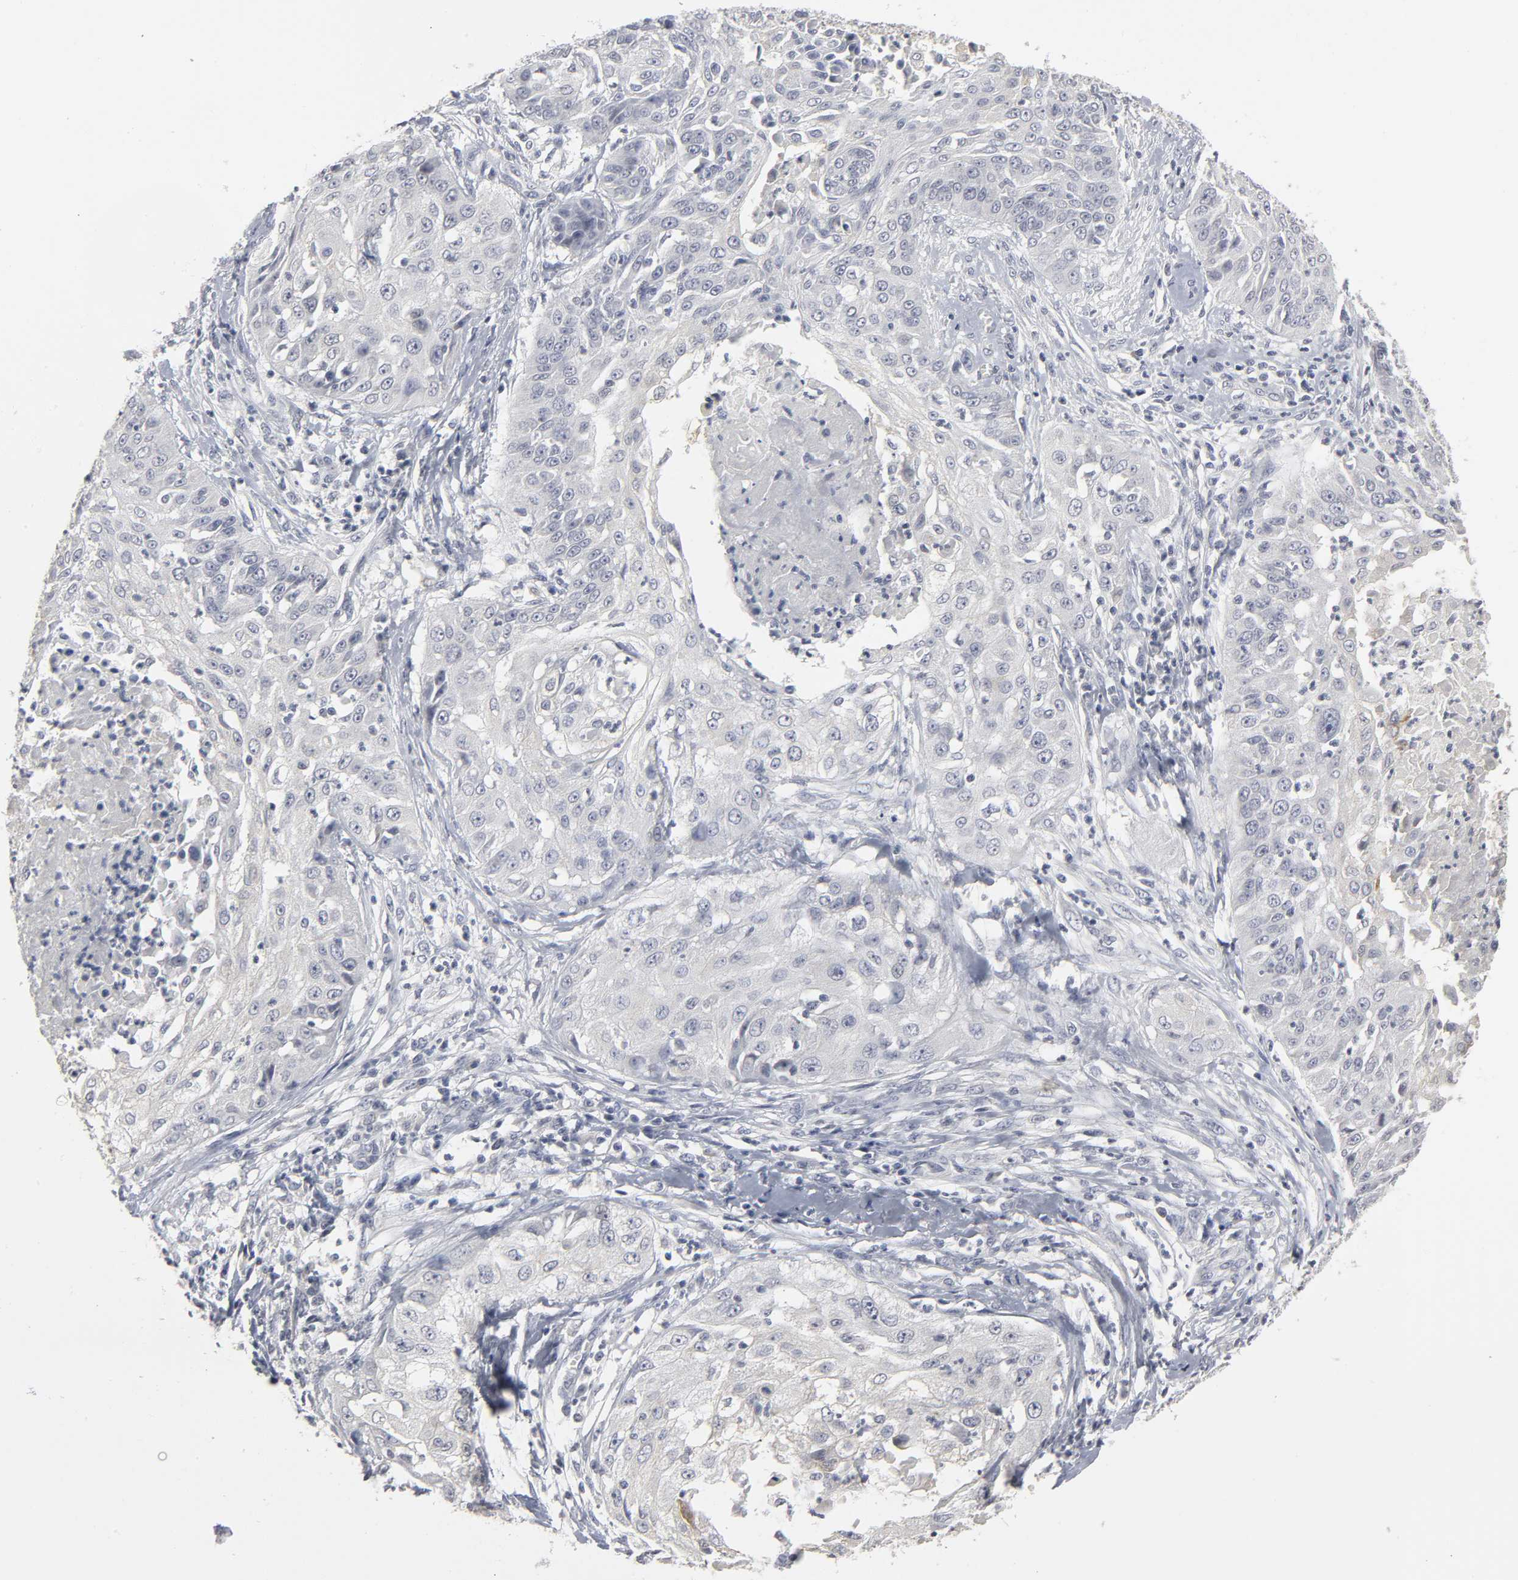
{"staining": {"intensity": "negative", "quantity": "none", "location": "none"}, "tissue": "cervical cancer", "cell_type": "Tumor cells", "image_type": "cancer", "snomed": [{"axis": "morphology", "description": "Squamous cell carcinoma, NOS"}, {"axis": "topography", "description": "Cervix"}], "caption": "A high-resolution image shows immunohistochemistry staining of cervical squamous cell carcinoma, which reveals no significant positivity in tumor cells.", "gene": "TCAP", "patient": {"sex": "female", "age": 64}}